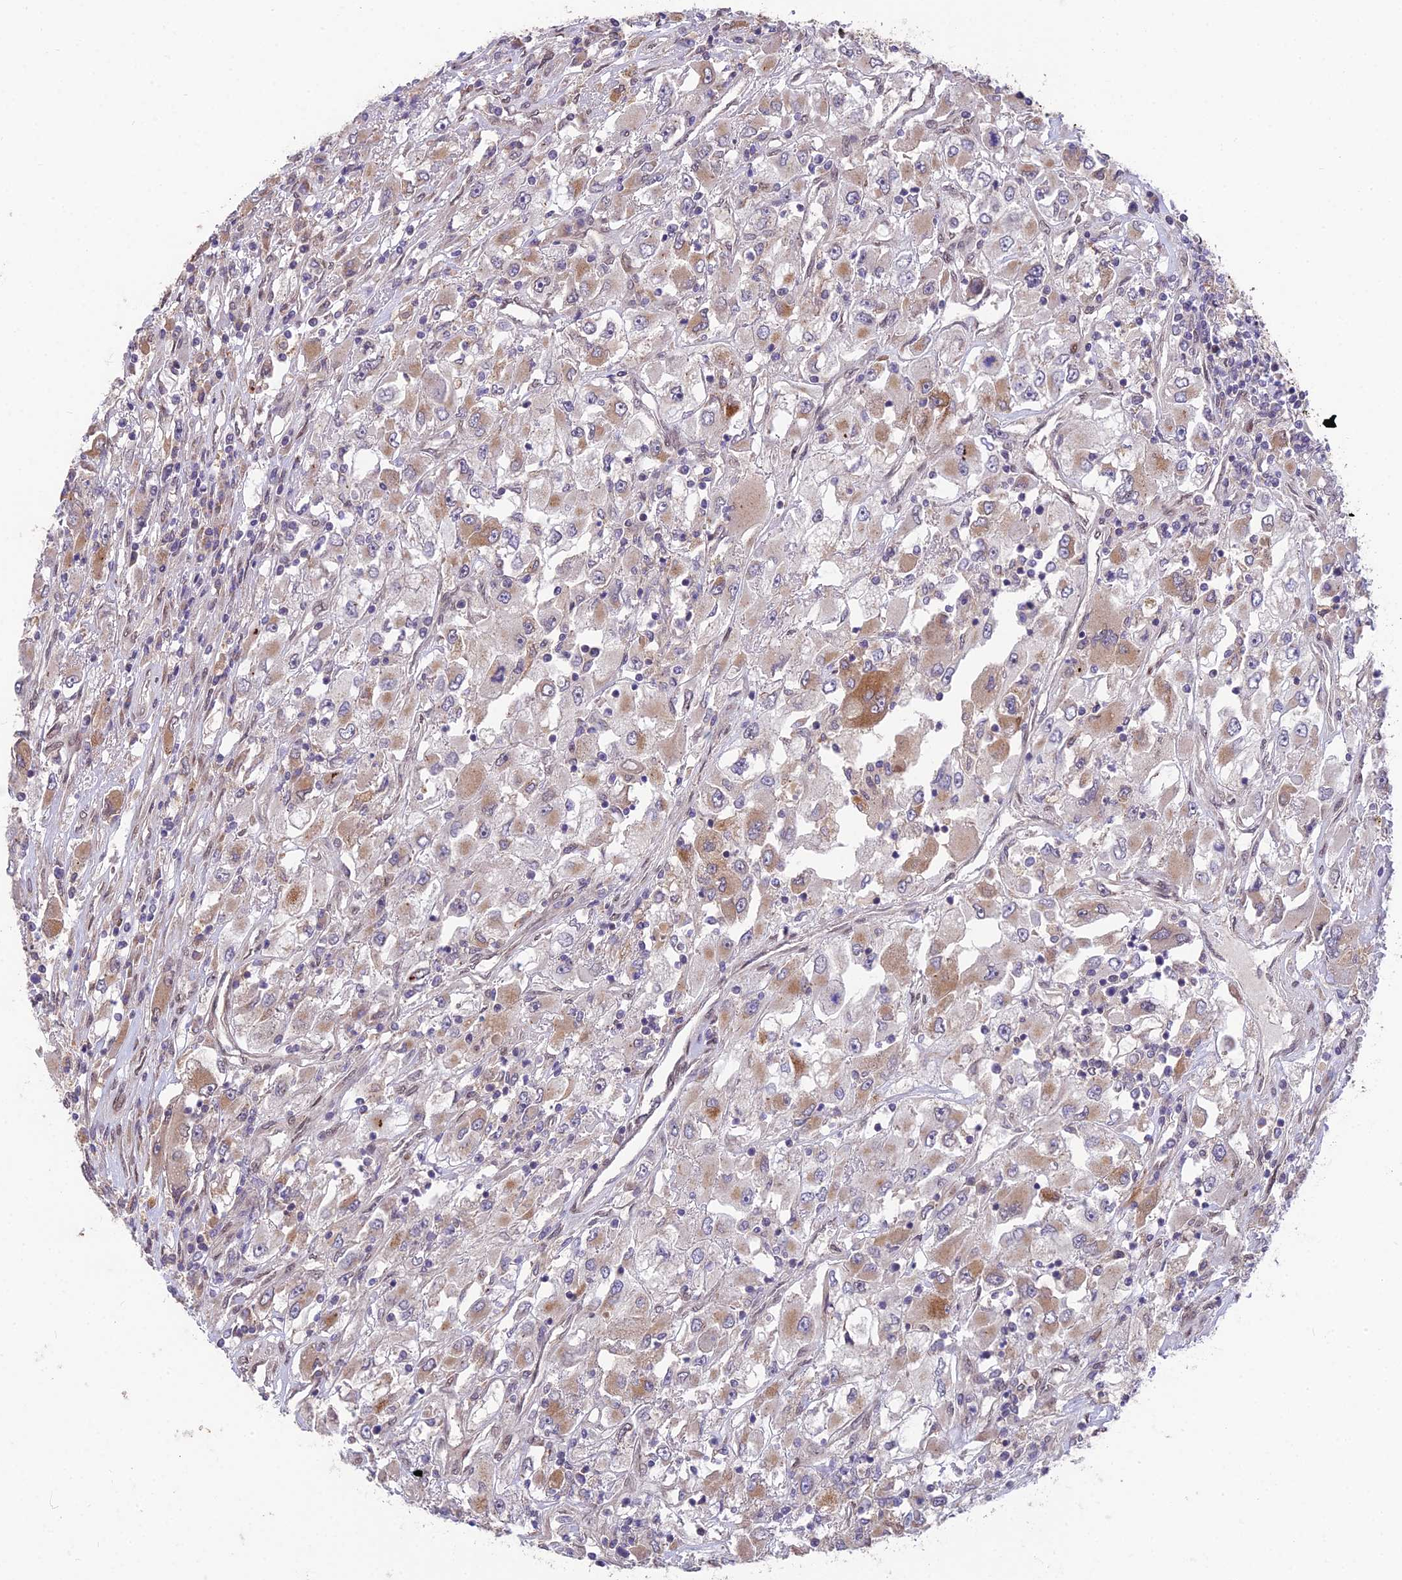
{"staining": {"intensity": "moderate", "quantity": "<25%", "location": "cytoplasmic/membranous"}, "tissue": "renal cancer", "cell_type": "Tumor cells", "image_type": "cancer", "snomed": [{"axis": "morphology", "description": "Adenocarcinoma, NOS"}, {"axis": "topography", "description": "Kidney"}], "caption": "Tumor cells demonstrate low levels of moderate cytoplasmic/membranous staining in approximately <25% of cells in human adenocarcinoma (renal).", "gene": "CYP2R1", "patient": {"sex": "female", "age": 52}}